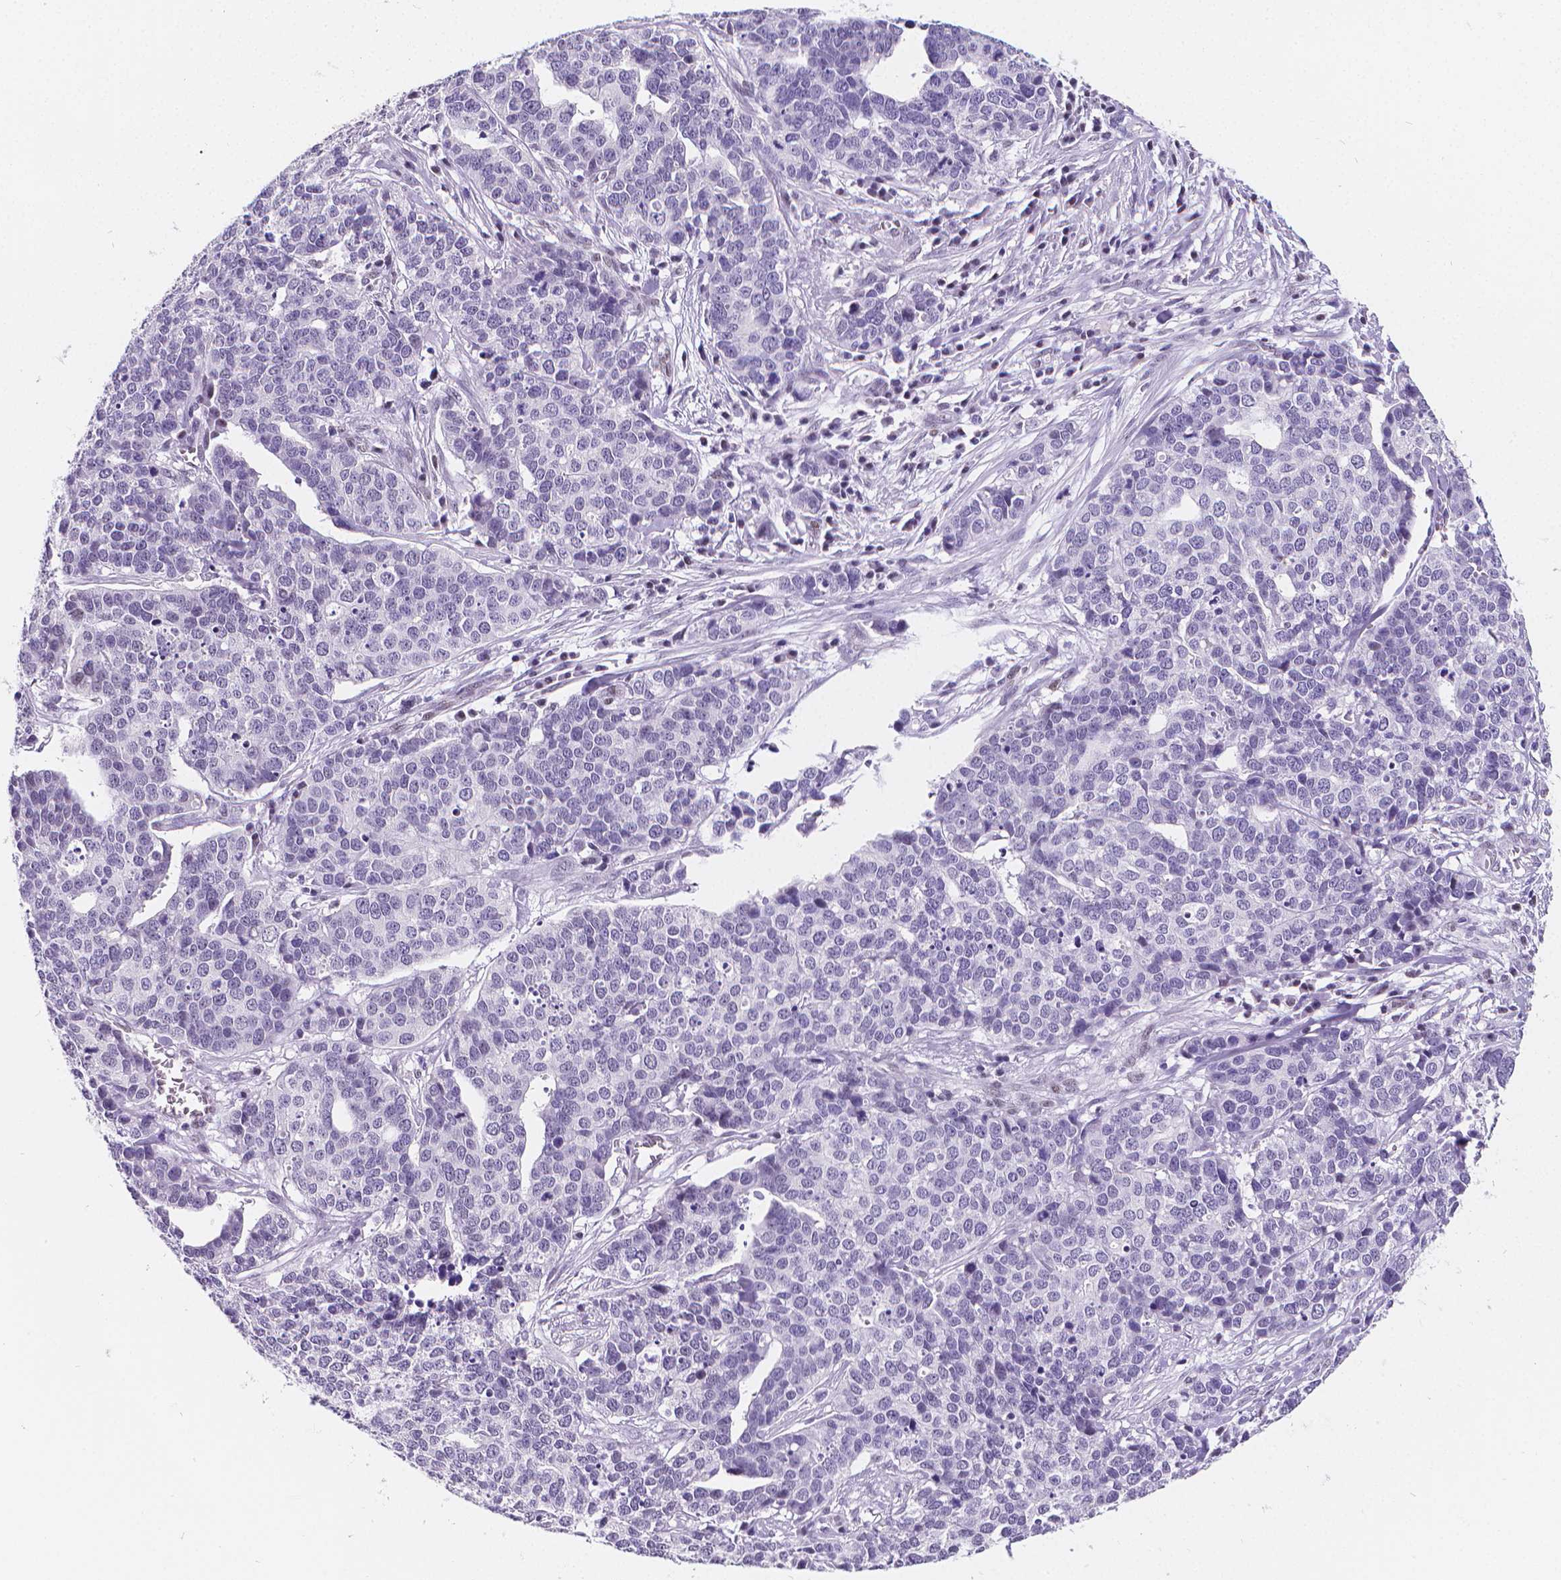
{"staining": {"intensity": "negative", "quantity": "none", "location": "none"}, "tissue": "ovarian cancer", "cell_type": "Tumor cells", "image_type": "cancer", "snomed": [{"axis": "morphology", "description": "Carcinoma, endometroid"}, {"axis": "topography", "description": "Ovary"}], "caption": "DAB immunohistochemical staining of human endometroid carcinoma (ovarian) displays no significant staining in tumor cells.", "gene": "MEF2C", "patient": {"sex": "female", "age": 65}}